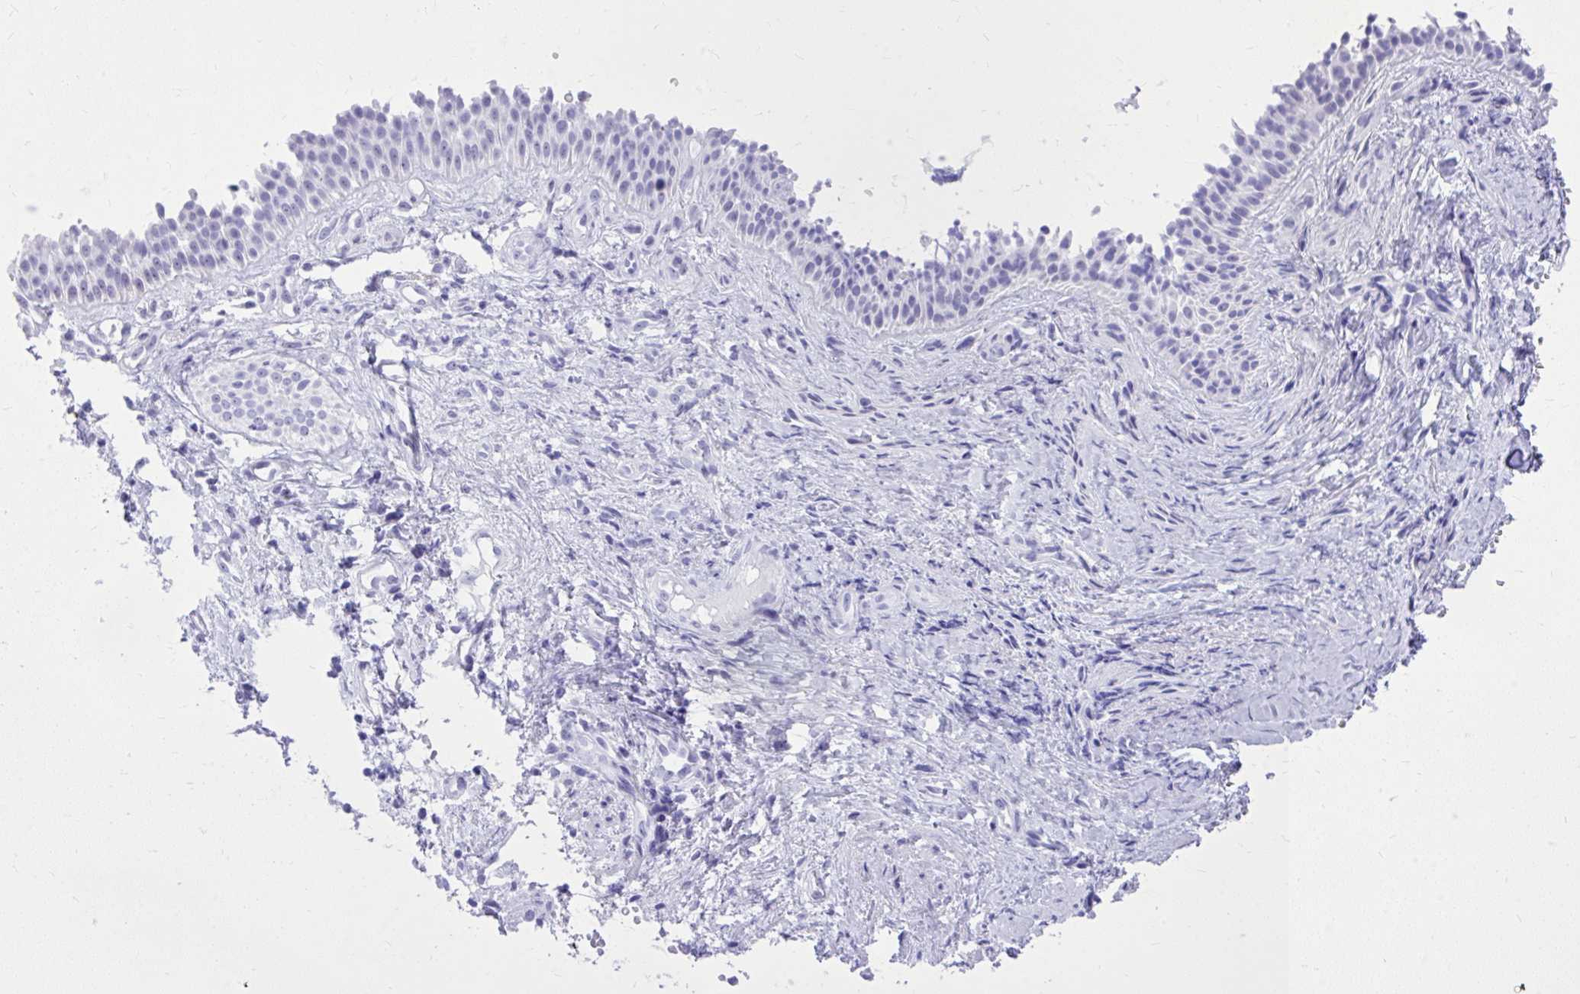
{"staining": {"intensity": "negative", "quantity": "none", "location": "none"}, "tissue": "nasopharynx", "cell_type": "Respiratory epithelial cells", "image_type": "normal", "snomed": [{"axis": "morphology", "description": "Normal tissue, NOS"}, {"axis": "morphology", "description": "Inflammation, NOS"}, {"axis": "topography", "description": "Nasopharynx"}], "caption": "Immunohistochemistry micrograph of unremarkable human nasopharynx stained for a protein (brown), which exhibits no positivity in respiratory epithelial cells.", "gene": "RALYL", "patient": {"sex": "male", "age": 54}}